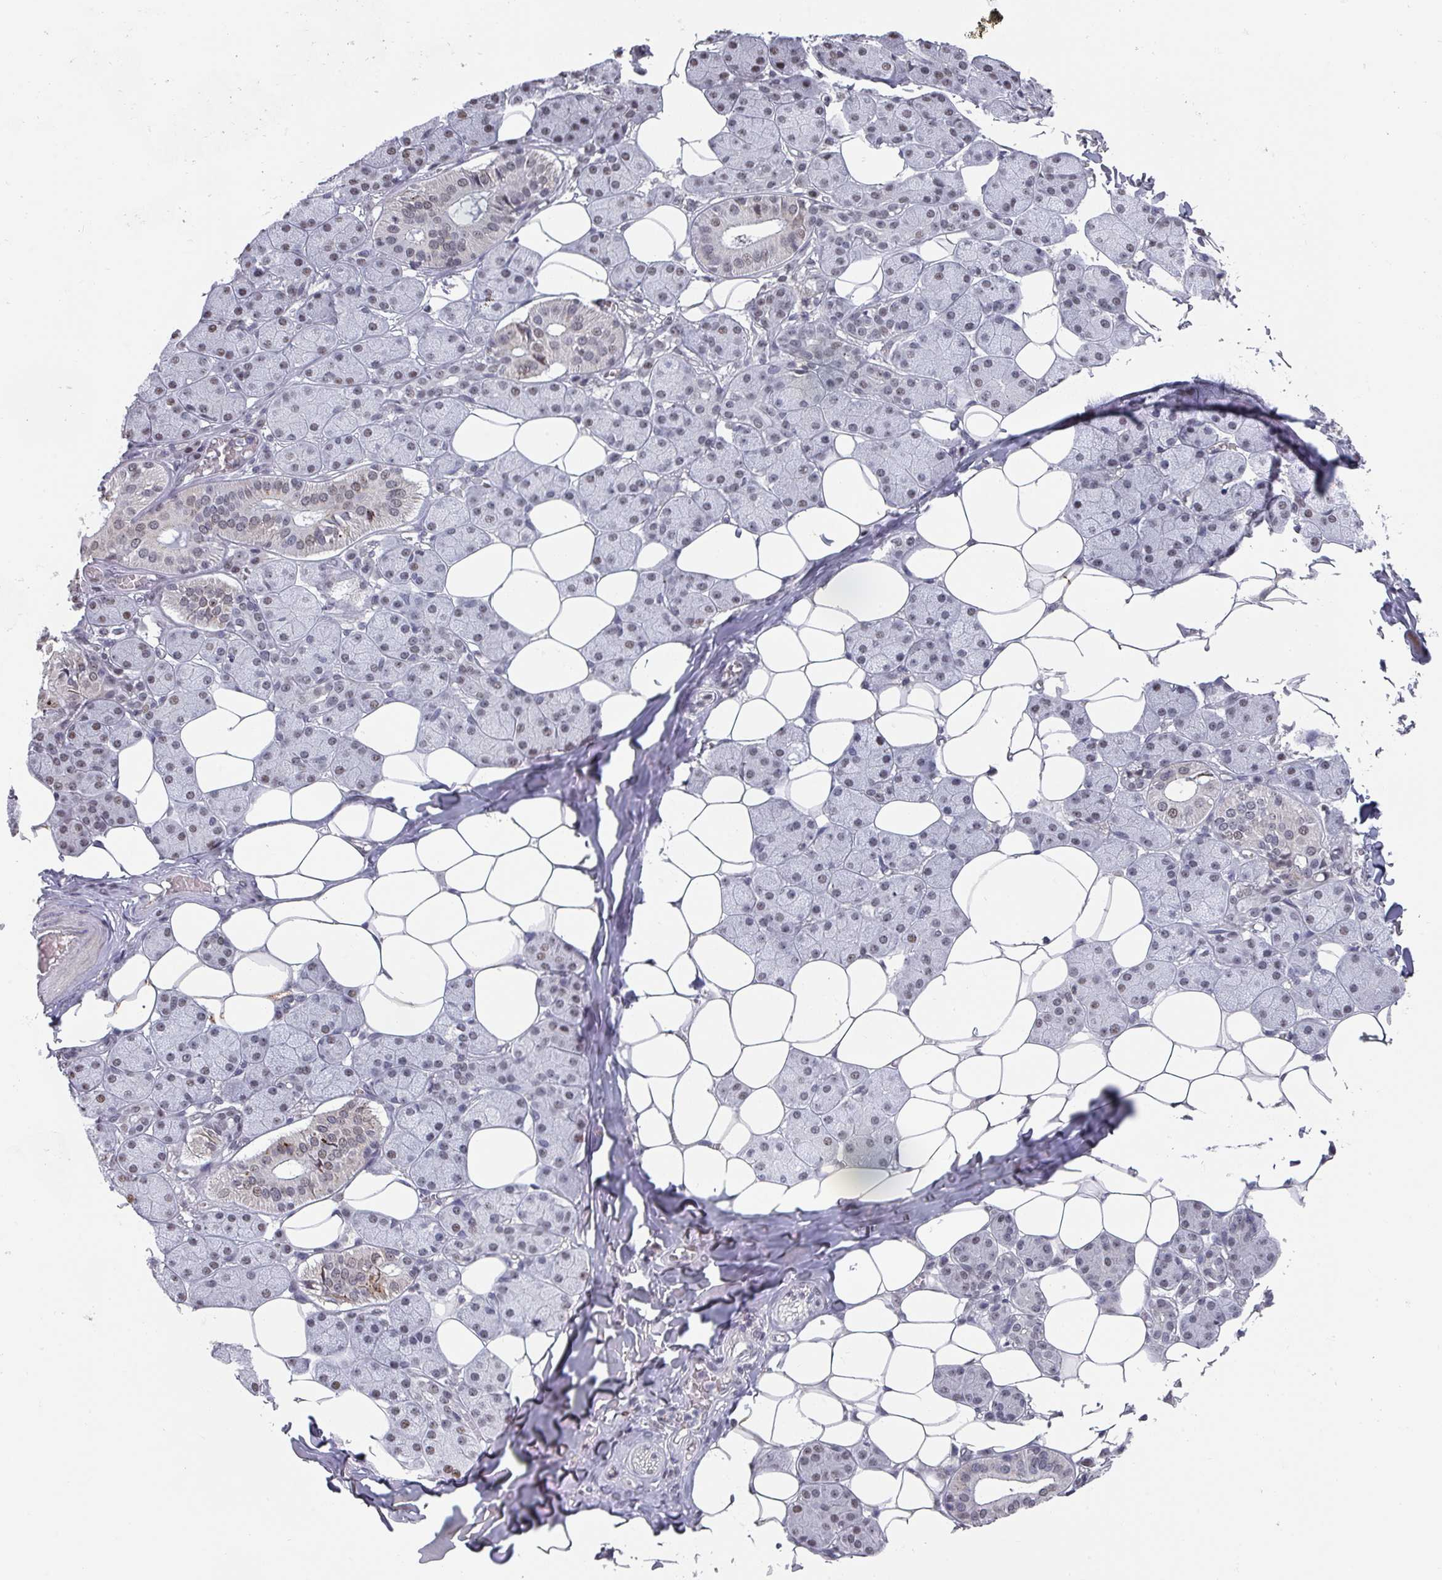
{"staining": {"intensity": "weak", "quantity": "<25%", "location": "nuclear"}, "tissue": "salivary gland", "cell_type": "Glandular cells", "image_type": "normal", "snomed": [{"axis": "morphology", "description": "Normal tissue, NOS"}, {"axis": "topography", "description": "Salivary gland"}], "caption": "Normal salivary gland was stained to show a protein in brown. There is no significant staining in glandular cells.", "gene": "ZNF654", "patient": {"sex": "female", "age": 33}}